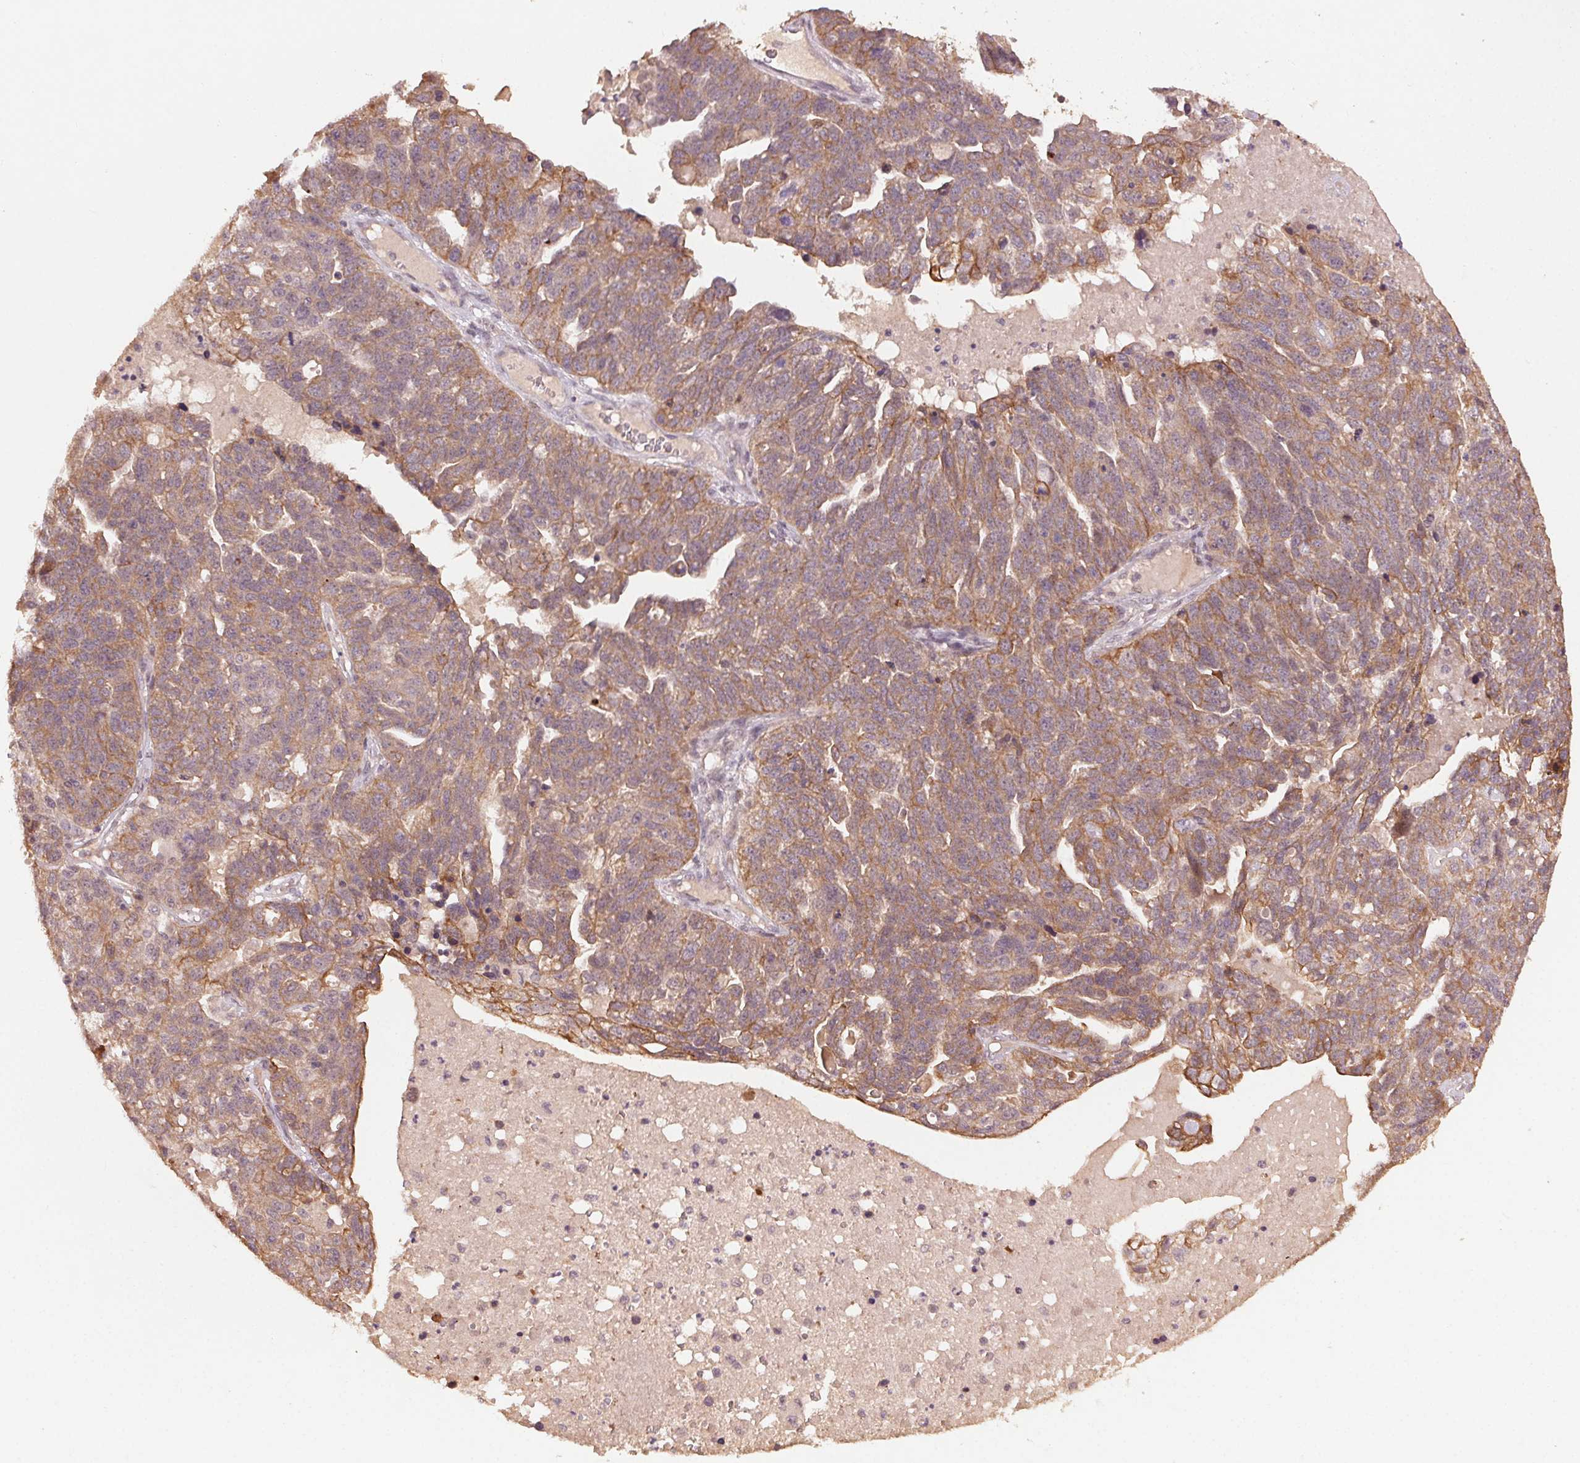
{"staining": {"intensity": "weak", "quantity": ">75%", "location": "cytoplasmic/membranous"}, "tissue": "ovarian cancer", "cell_type": "Tumor cells", "image_type": "cancer", "snomed": [{"axis": "morphology", "description": "Cystadenocarcinoma, serous, NOS"}, {"axis": "topography", "description": "Ovary"}], "caption": "Weak cytoplasmic/membranous expression for a protein is identified in approximately >75% of tumor cells of ovarian serous cystadenocarcinoma using immunohistochemistry (IHC).", "gene": "SMLR1", "patient": {"sex": "female", "age": 71}}